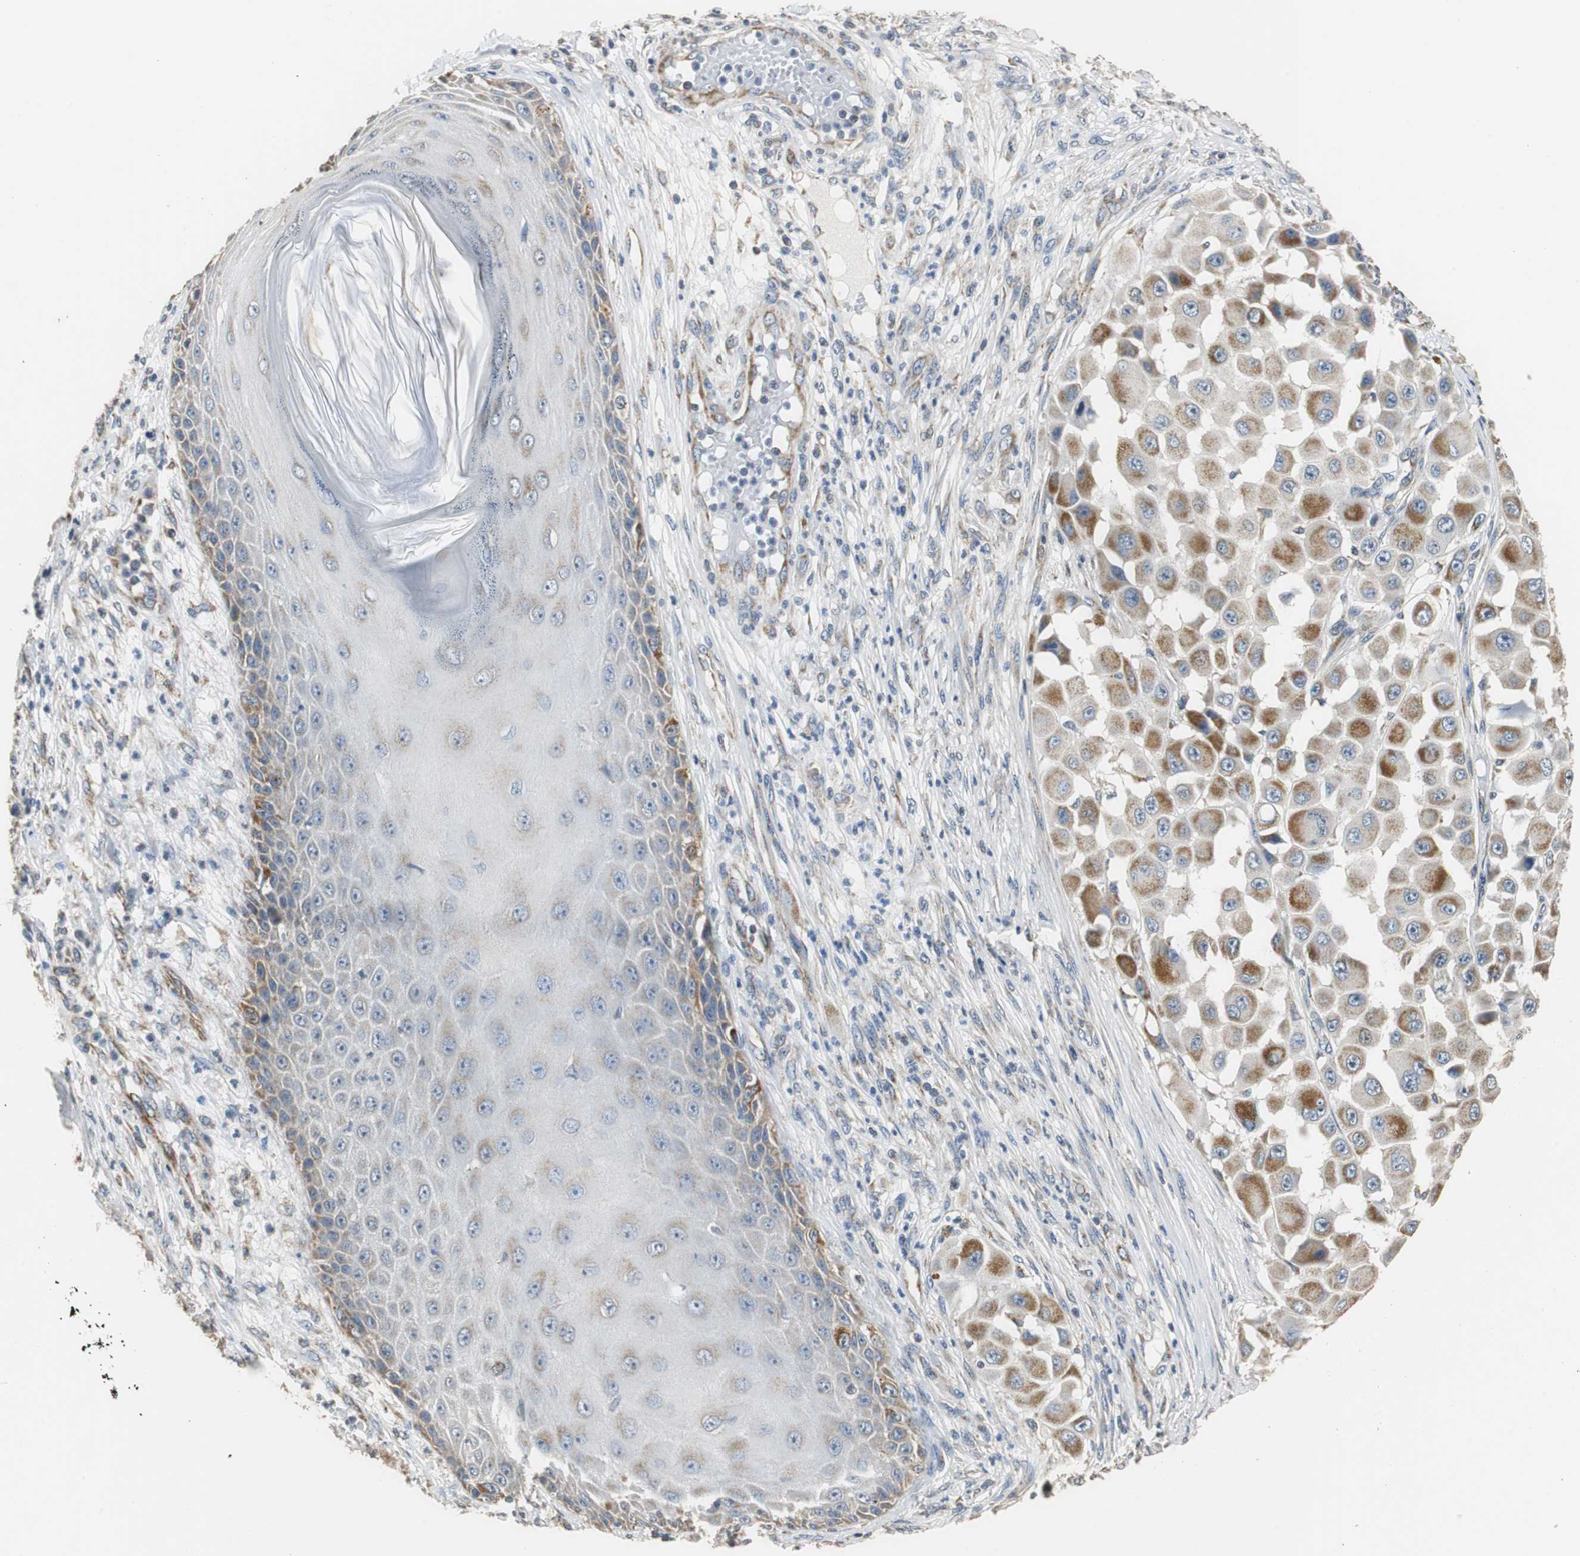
{"staining": {"intensity": "moderate", "quantity": ">75%", "location": "cytoplasmic/membranous"}, "tissue": "melanoma", "cell_type": "Tumor cells", "image_type": "cancer", "snomed": [{"axis": "morphology", "description": "Malignant melanoma, NOS"}, {"axis": "topography", "description": "Skin"}], "caption": "A medium amount of moderate cytoplasmic/membranous staining is seen in about >75% of tumor cells in melanoma tissue. The staining was performed using DAB, with brown indicating positive protein expression. Nuclei are stained blue with hematoxylin.", "gene": "HMGCL", "patient": {"sex": "female", "age": 81}}